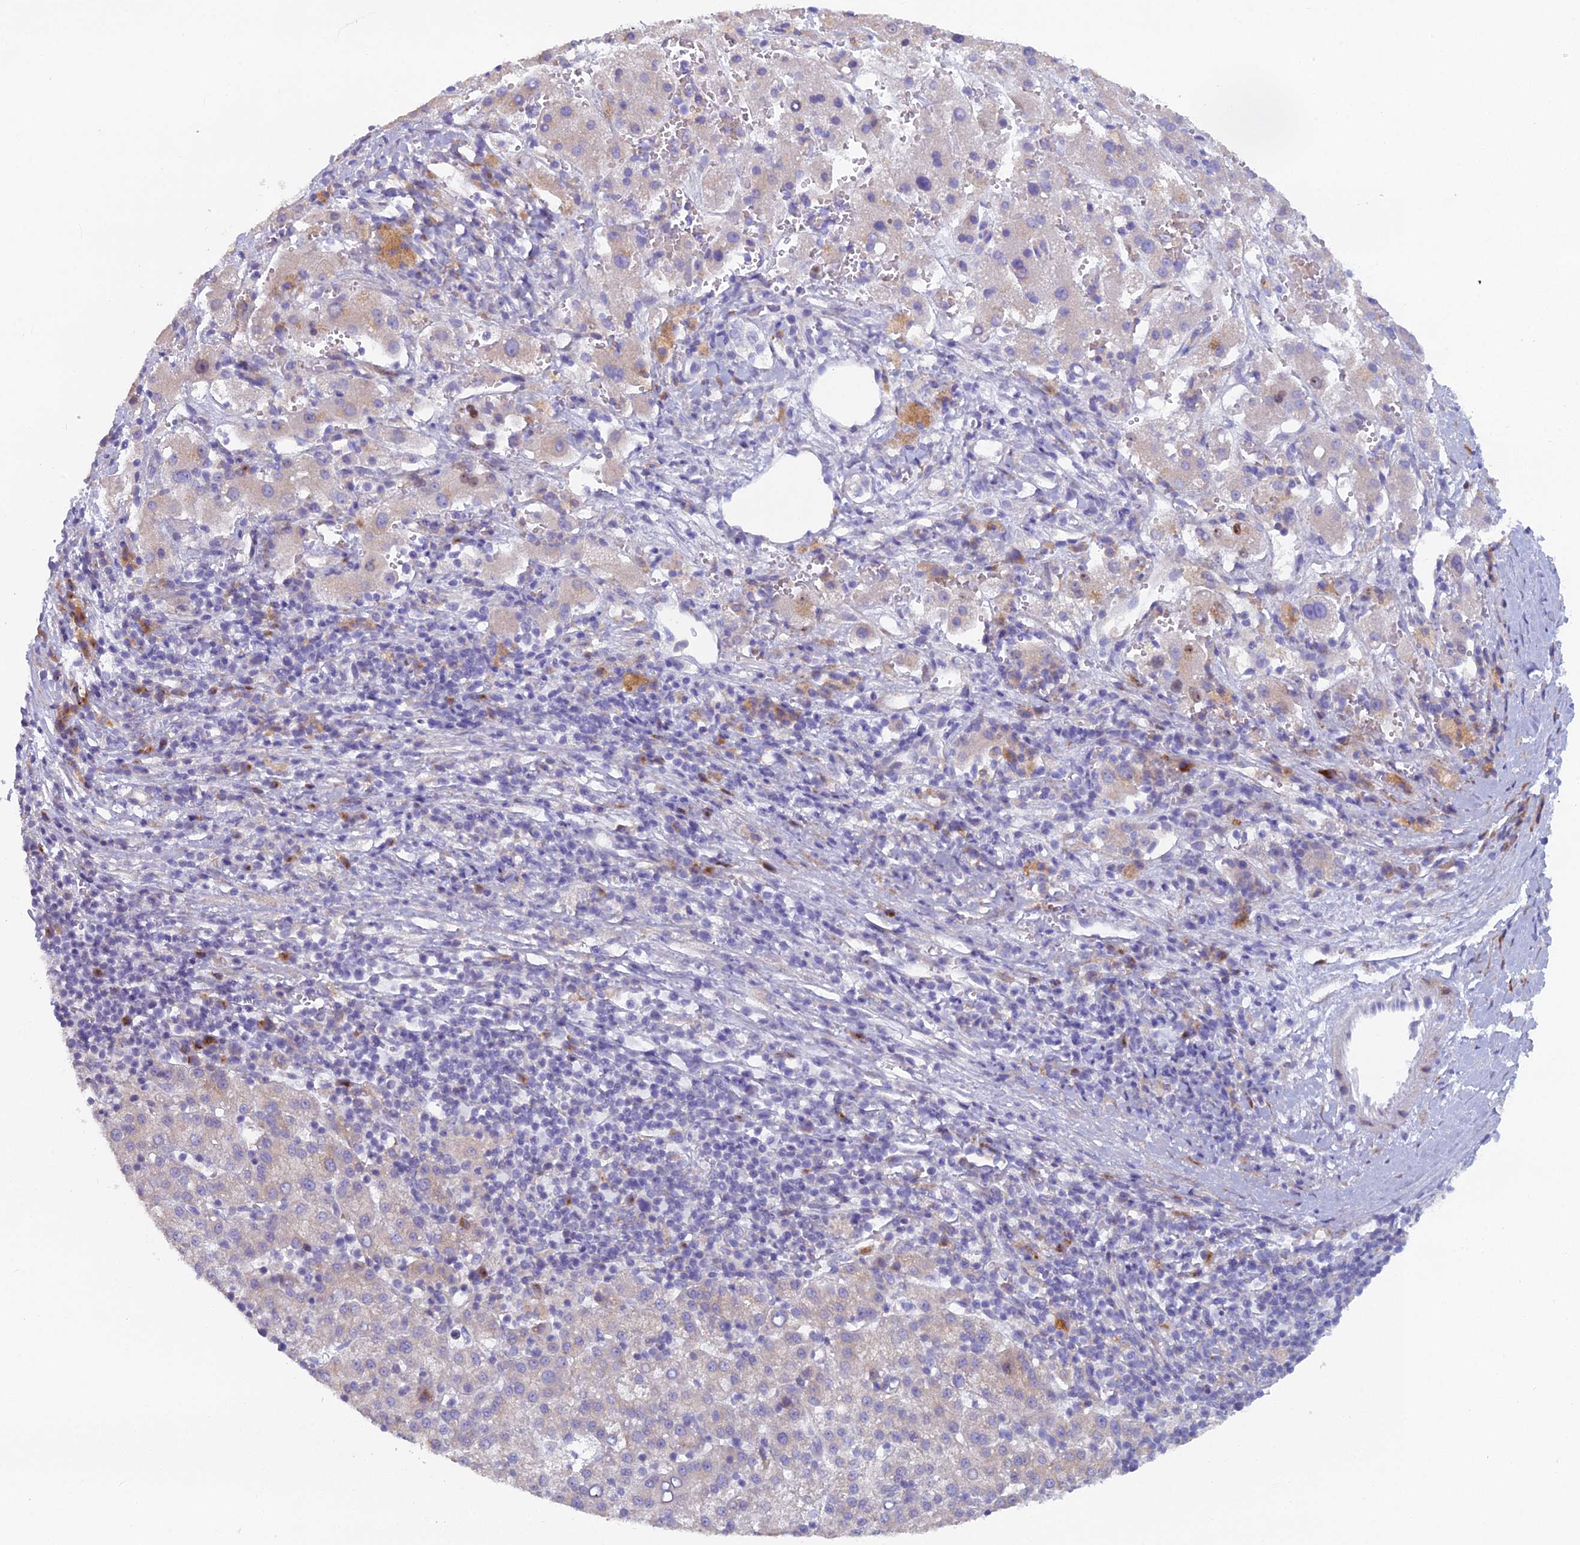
{"staining": {"intensity": "negative", "quantity": "none", "location": "none"}, "tissue": "liver cancer", "cell_type": "Tumor cells", "image_type": "cancer", "snomed": [{"axis": "morphology", "description": "Carcinoma, Hepatocellular, NOS"}, {"axis": "topography", "description": "Liver"}], "caption": "Human hepatocellular carcinoma (liver) stained for a protein using immunohistochemistry reveals no staining in tumor cells.", "gene": "B9D2", "patient": {"sex": "female", "age": 58}}